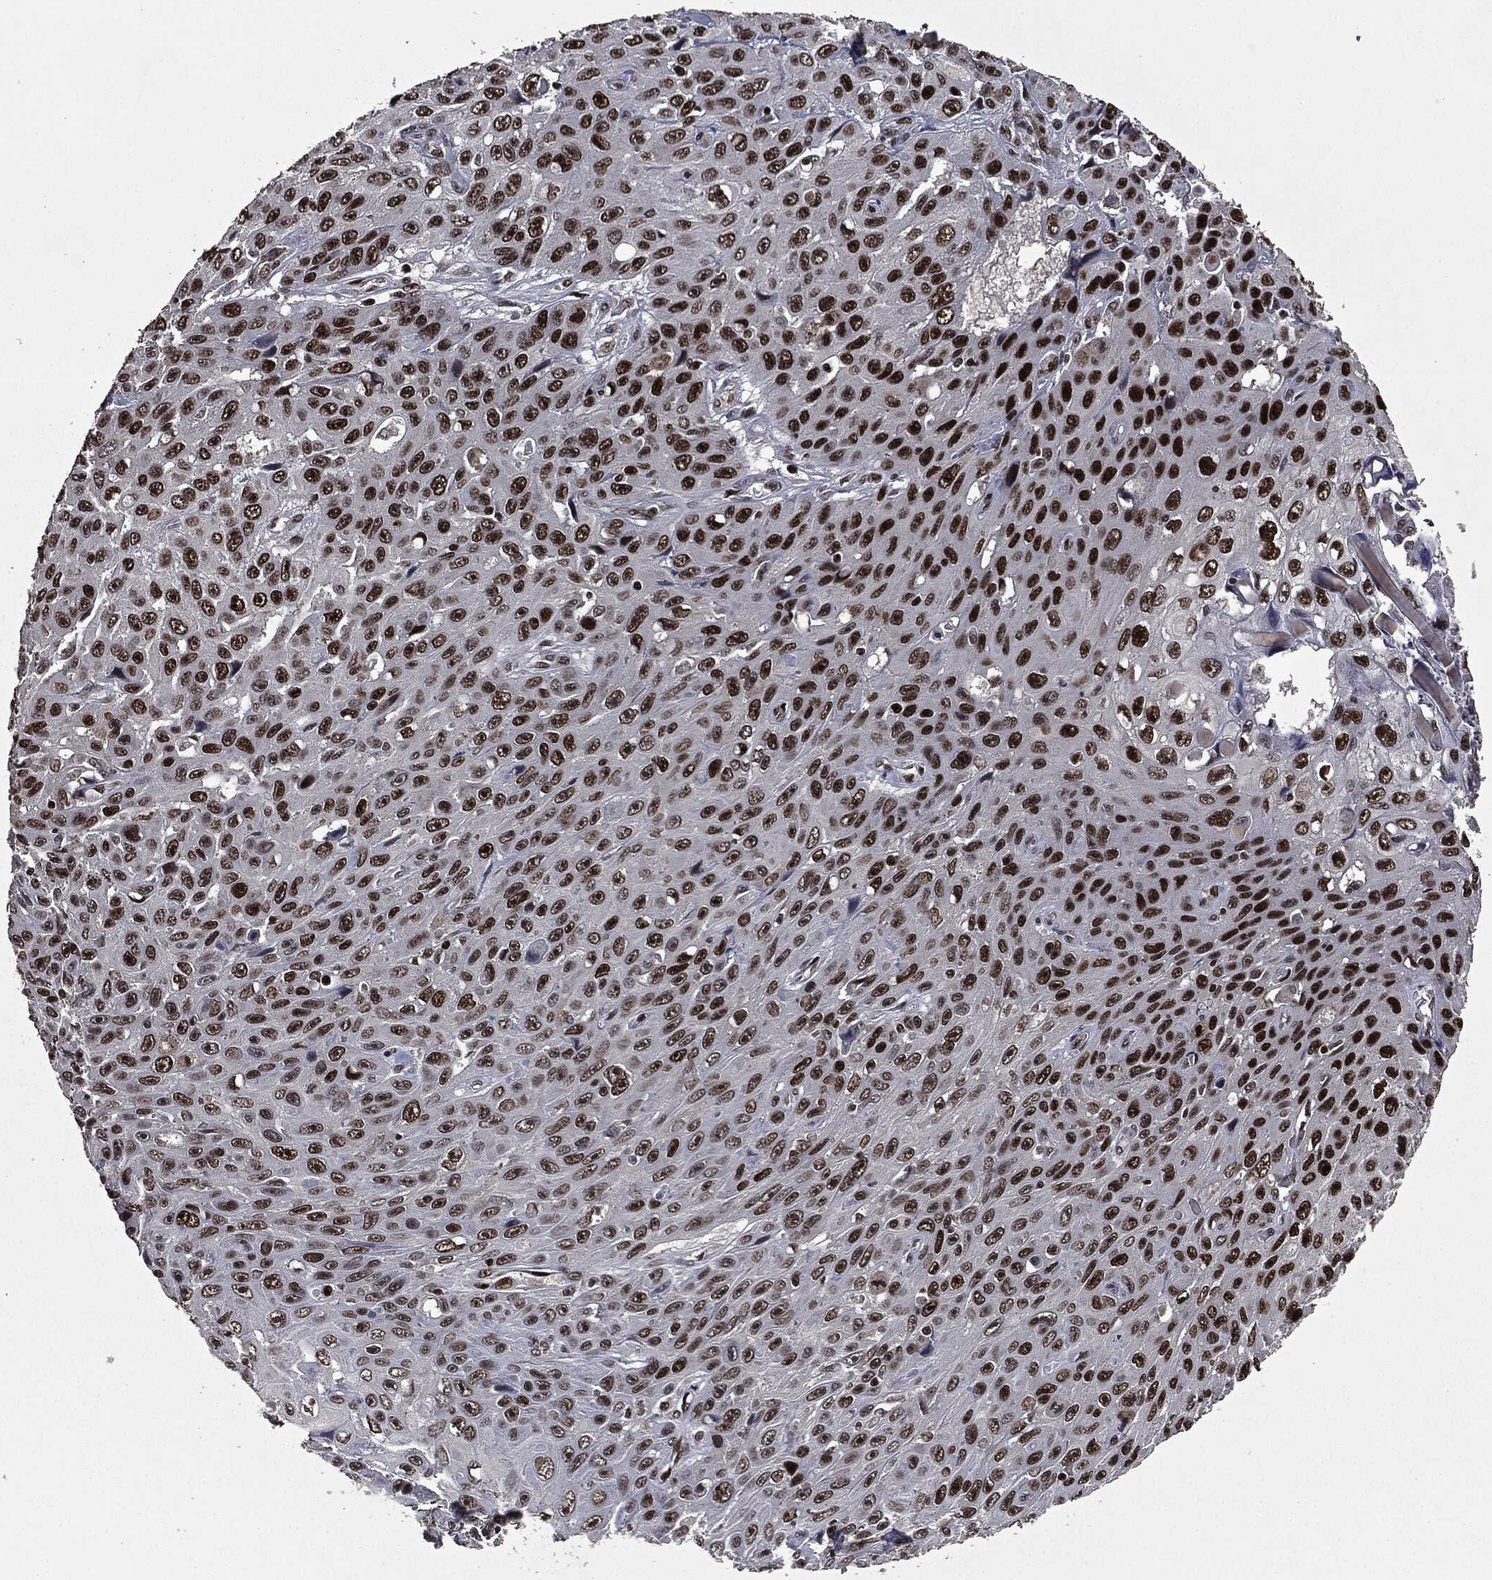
{"staining": {"intensity": "strong", "quantity": ">75%", "location": "nuclear"}, "tissue": "skin cancer", "cell_type": "Tumor cells", "image_type": "cancer", "snomed": [{"axis": "morphology", "description": "Squamous cell carcinoma, NOS"}, {"axis": "topography", "description": "Skin"}], "caption": "An immunohistochemistry (IHC) micrograph of tumor tissue is shown. Protein staining in brown highlights strong nuclear positivity in skin cancer within tumor cells.", "gene": "MSH2", "patient": {"sex": "male", "age": 82}}